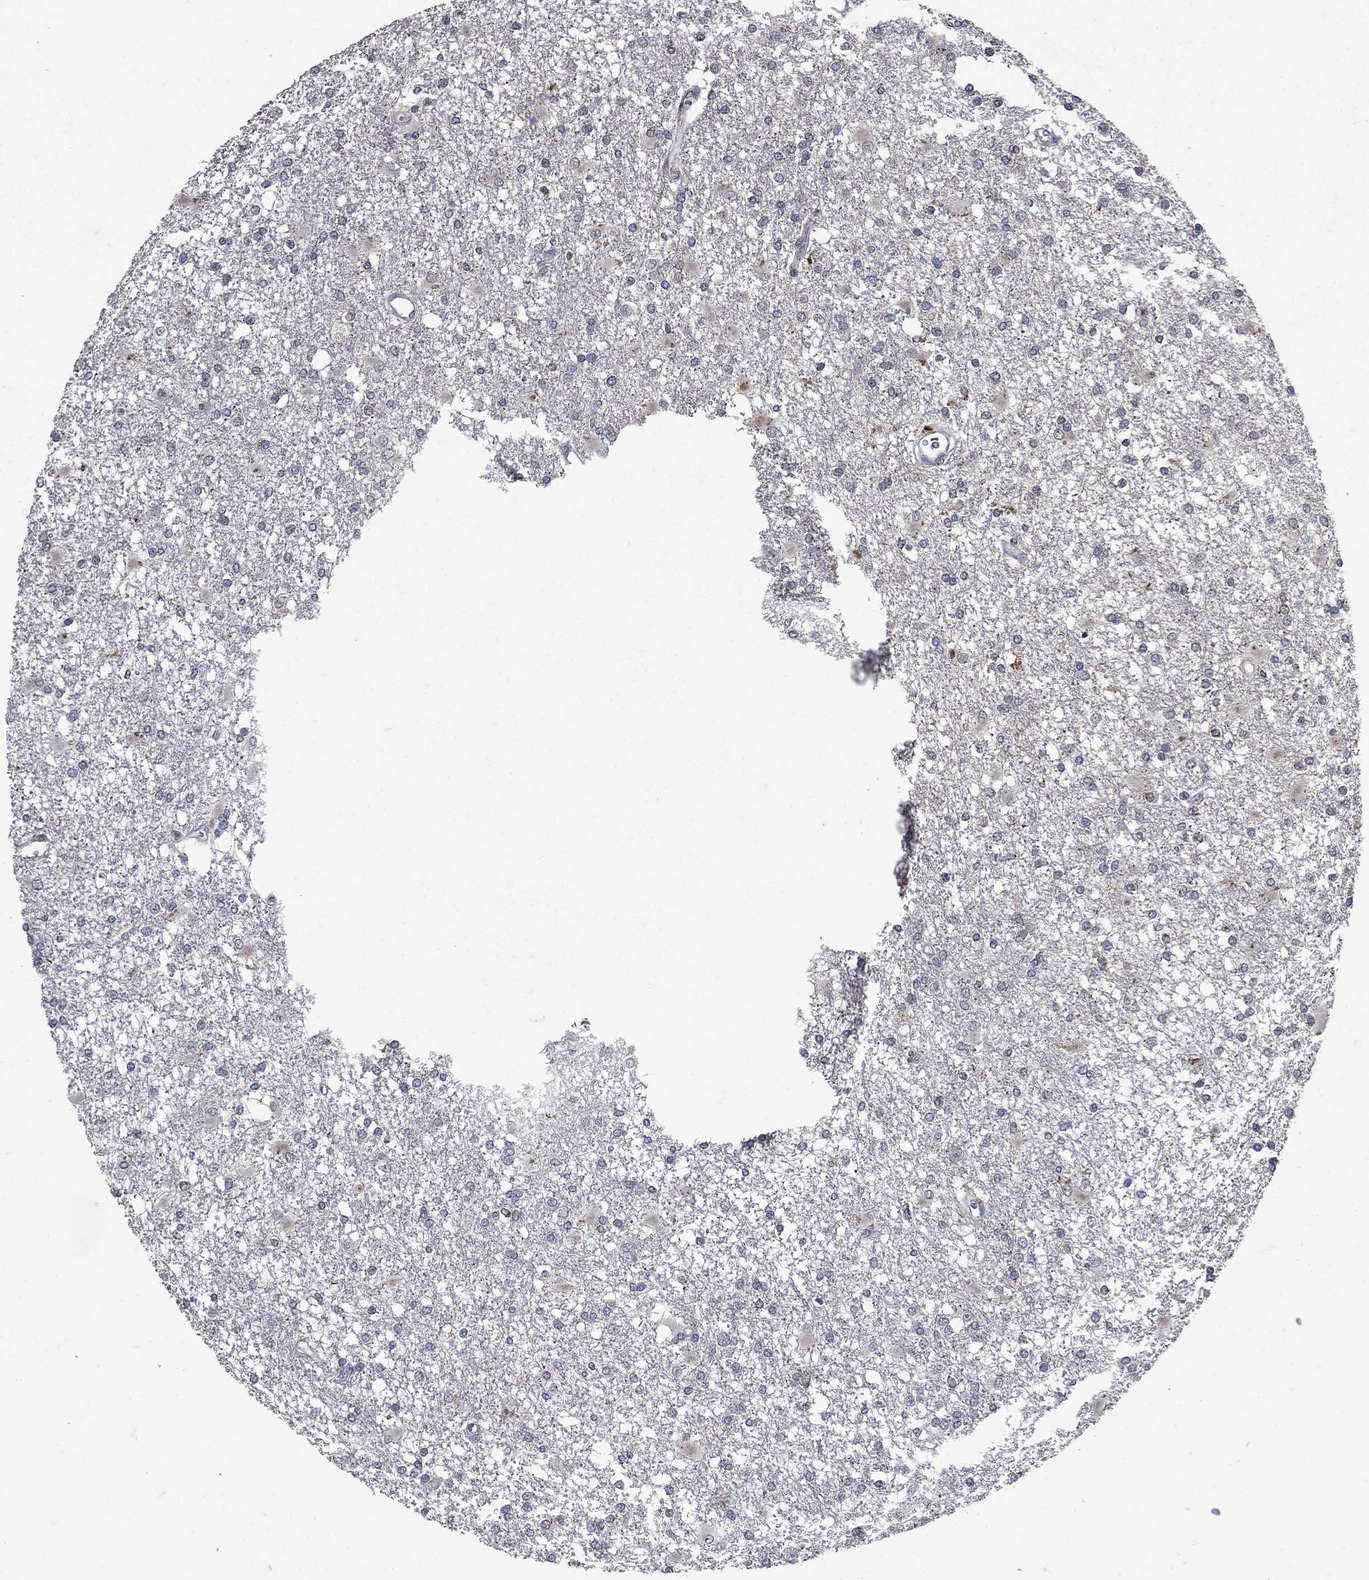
{"staining": {"intensity": "negative", "quantity": "none", "location": "none"}, "tissue": "glioma", "cell_type": "Tumor cells", "image_type": "cancer", "snomed": [{"axis": "morphology", "description": "Glioma, malignant, High grade"}, {"axis": "topography", "description": "Cerebral cortex"}], "caption": "This is an immunohistochemistry photomicrograph of malignant glioma (high-grade). There is no staining in tumor cells.", "gene": "NPC2", "patient": {"sex": "male", "age": 79}}